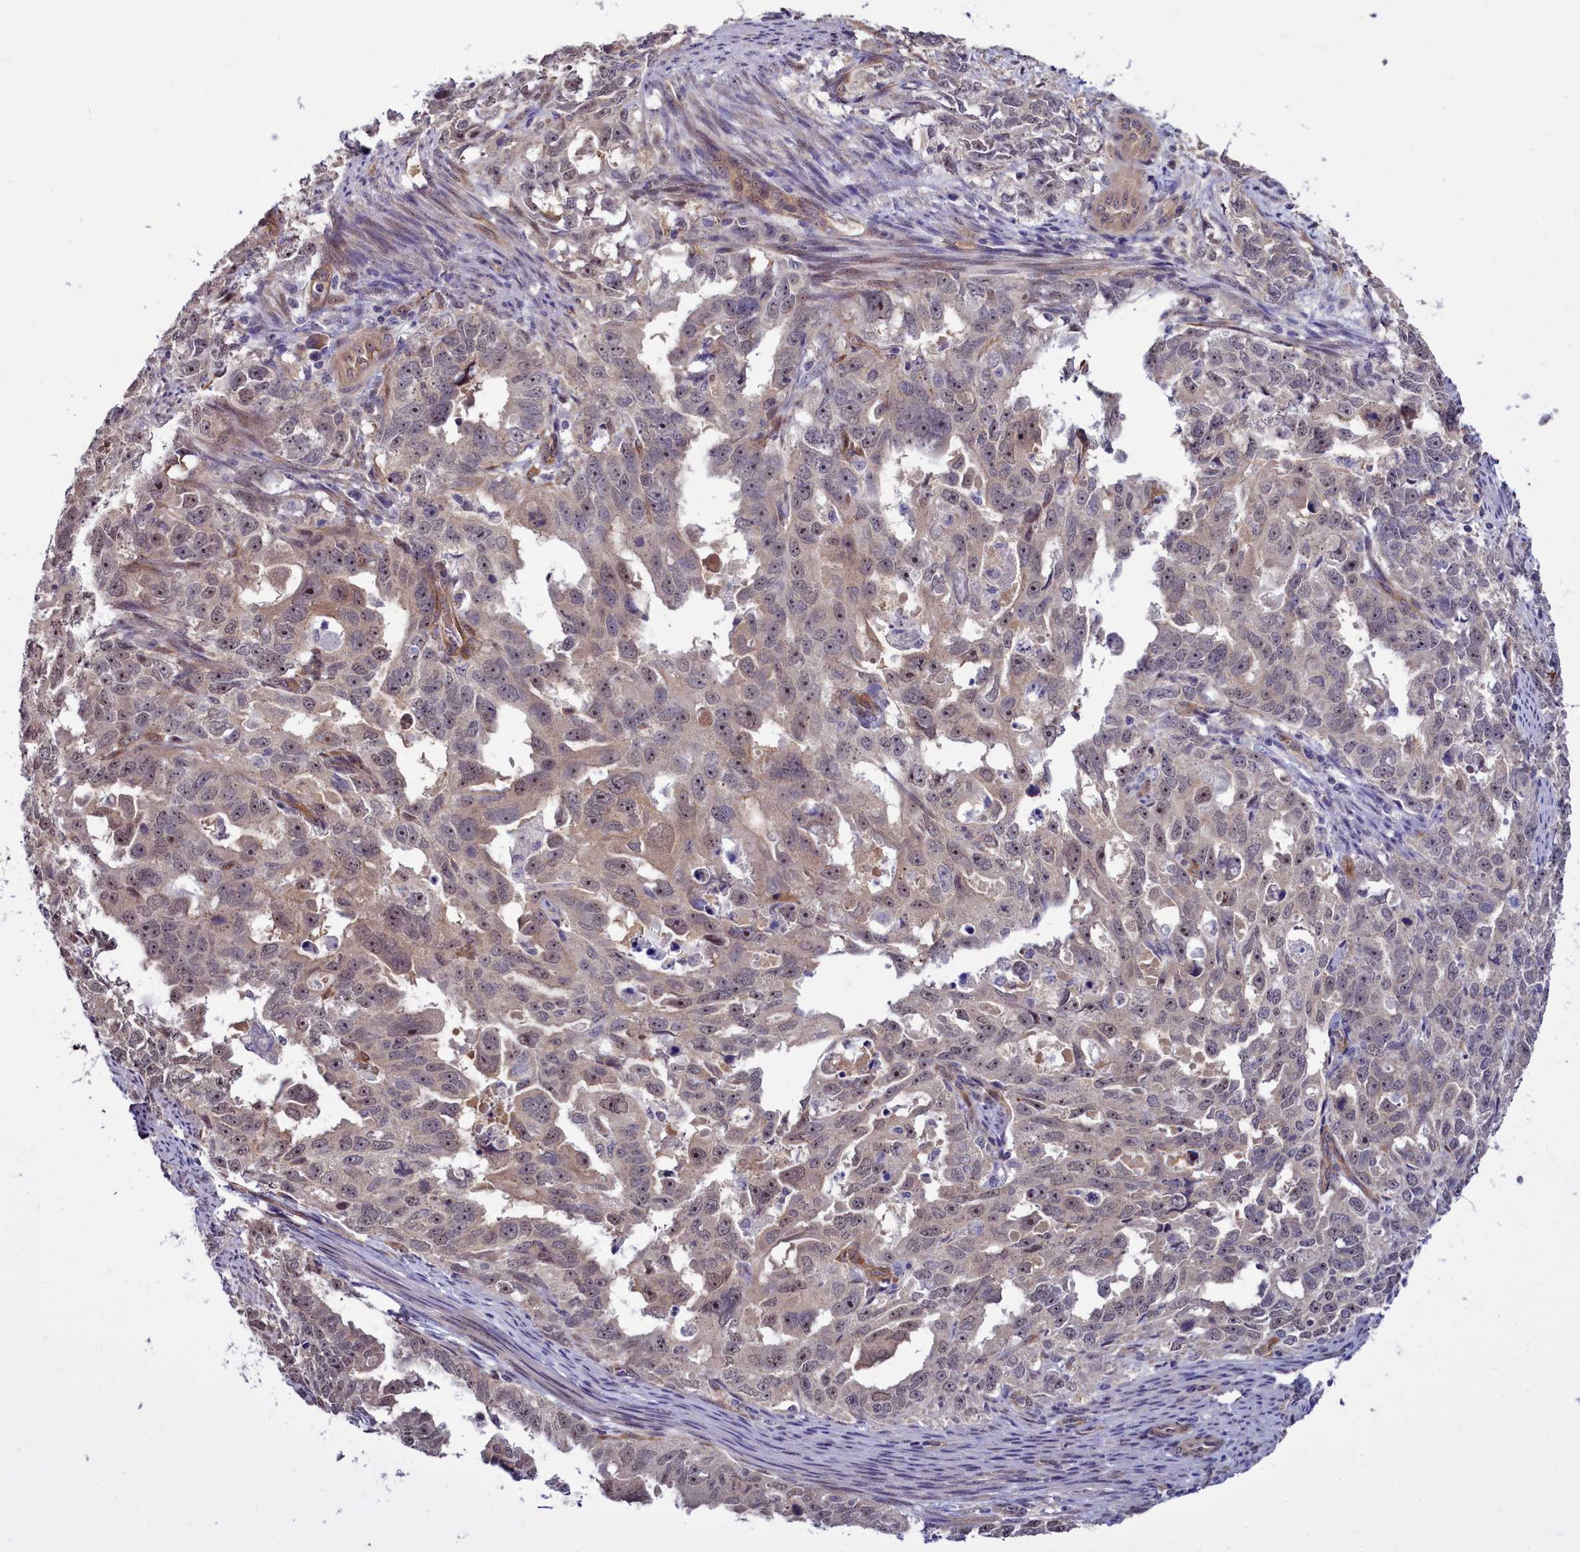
{"staining": {"intensity": "weak", "quantity": "<25%", "location": "cytoplasmic/membranous"}, "tissue": "endometrial cancer", "cell_type": "Tumor cells", "image_type": "cancer", "snomed": [{"axis": "morphology", "description": "Adenocarcinoma, NOS"}, {"axis": "topography", "description": "Endometrium"}], "caption": "Immunohistochemistry histopathology image of human endometrial cancer stained for a protein (brown), which shows no positivity in tumor cells.", "gene": "BCAR1", "patient": {"sex": "female", "age": 65}}